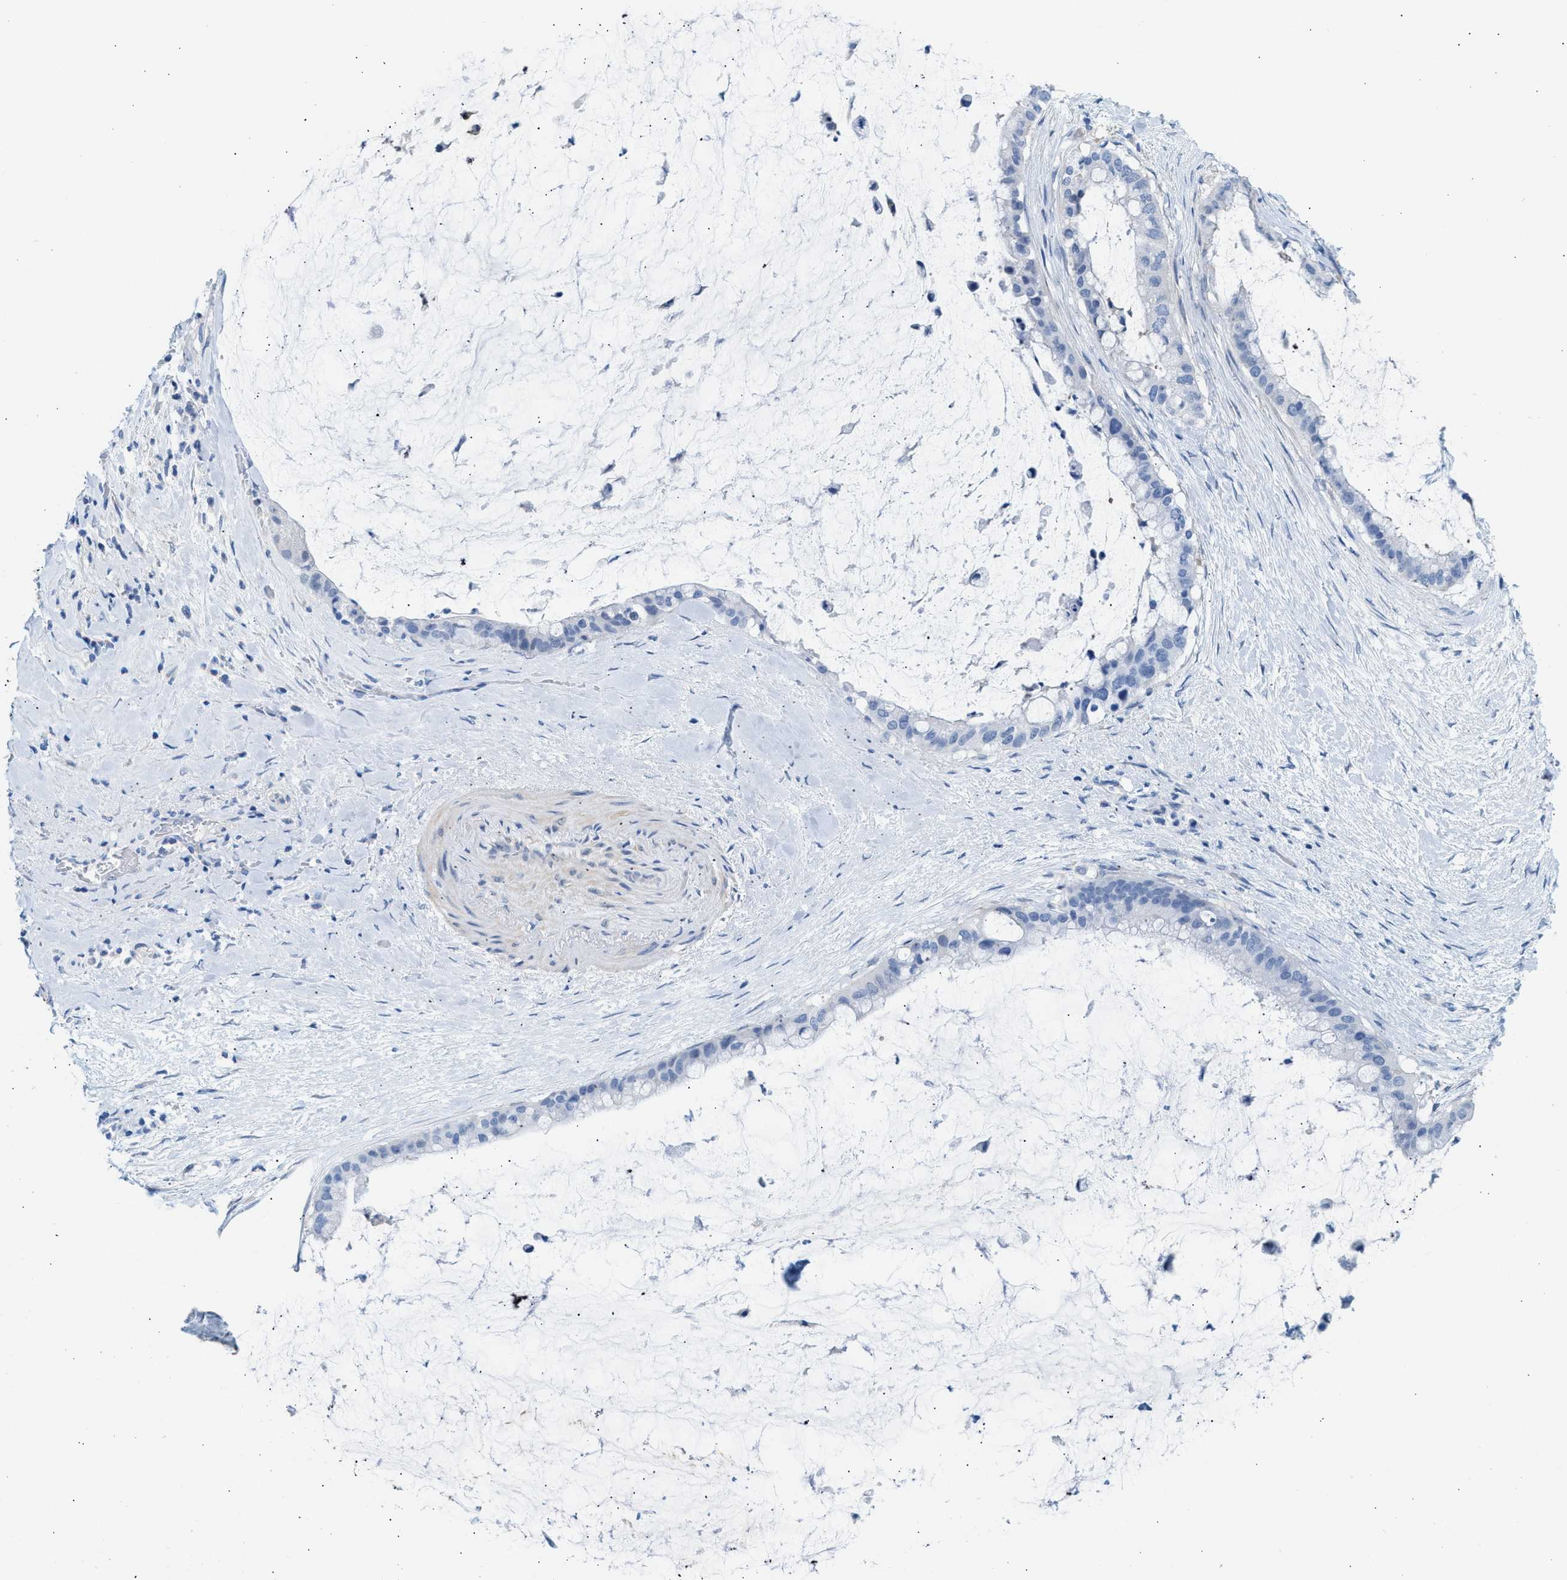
{"staining": {"intensity": "negative", "quantity": "none", "location": "none"}, "tissue": "pancreatic cancer", "cell_type": "Tumor cells", "image_type": "cancer", "snomed": [{"axis": "morphology", "description": "Adenocarcinoma, NOS"}, {"axis": "topography", "description": "Pancreas"}], "caption": "Protein analysis of pancreatic cancer (adenocarcinoma) displays no significant expression in tumor cells.", "gene": "SPAM1", "patient": {"sex": "male", "age": 41}}